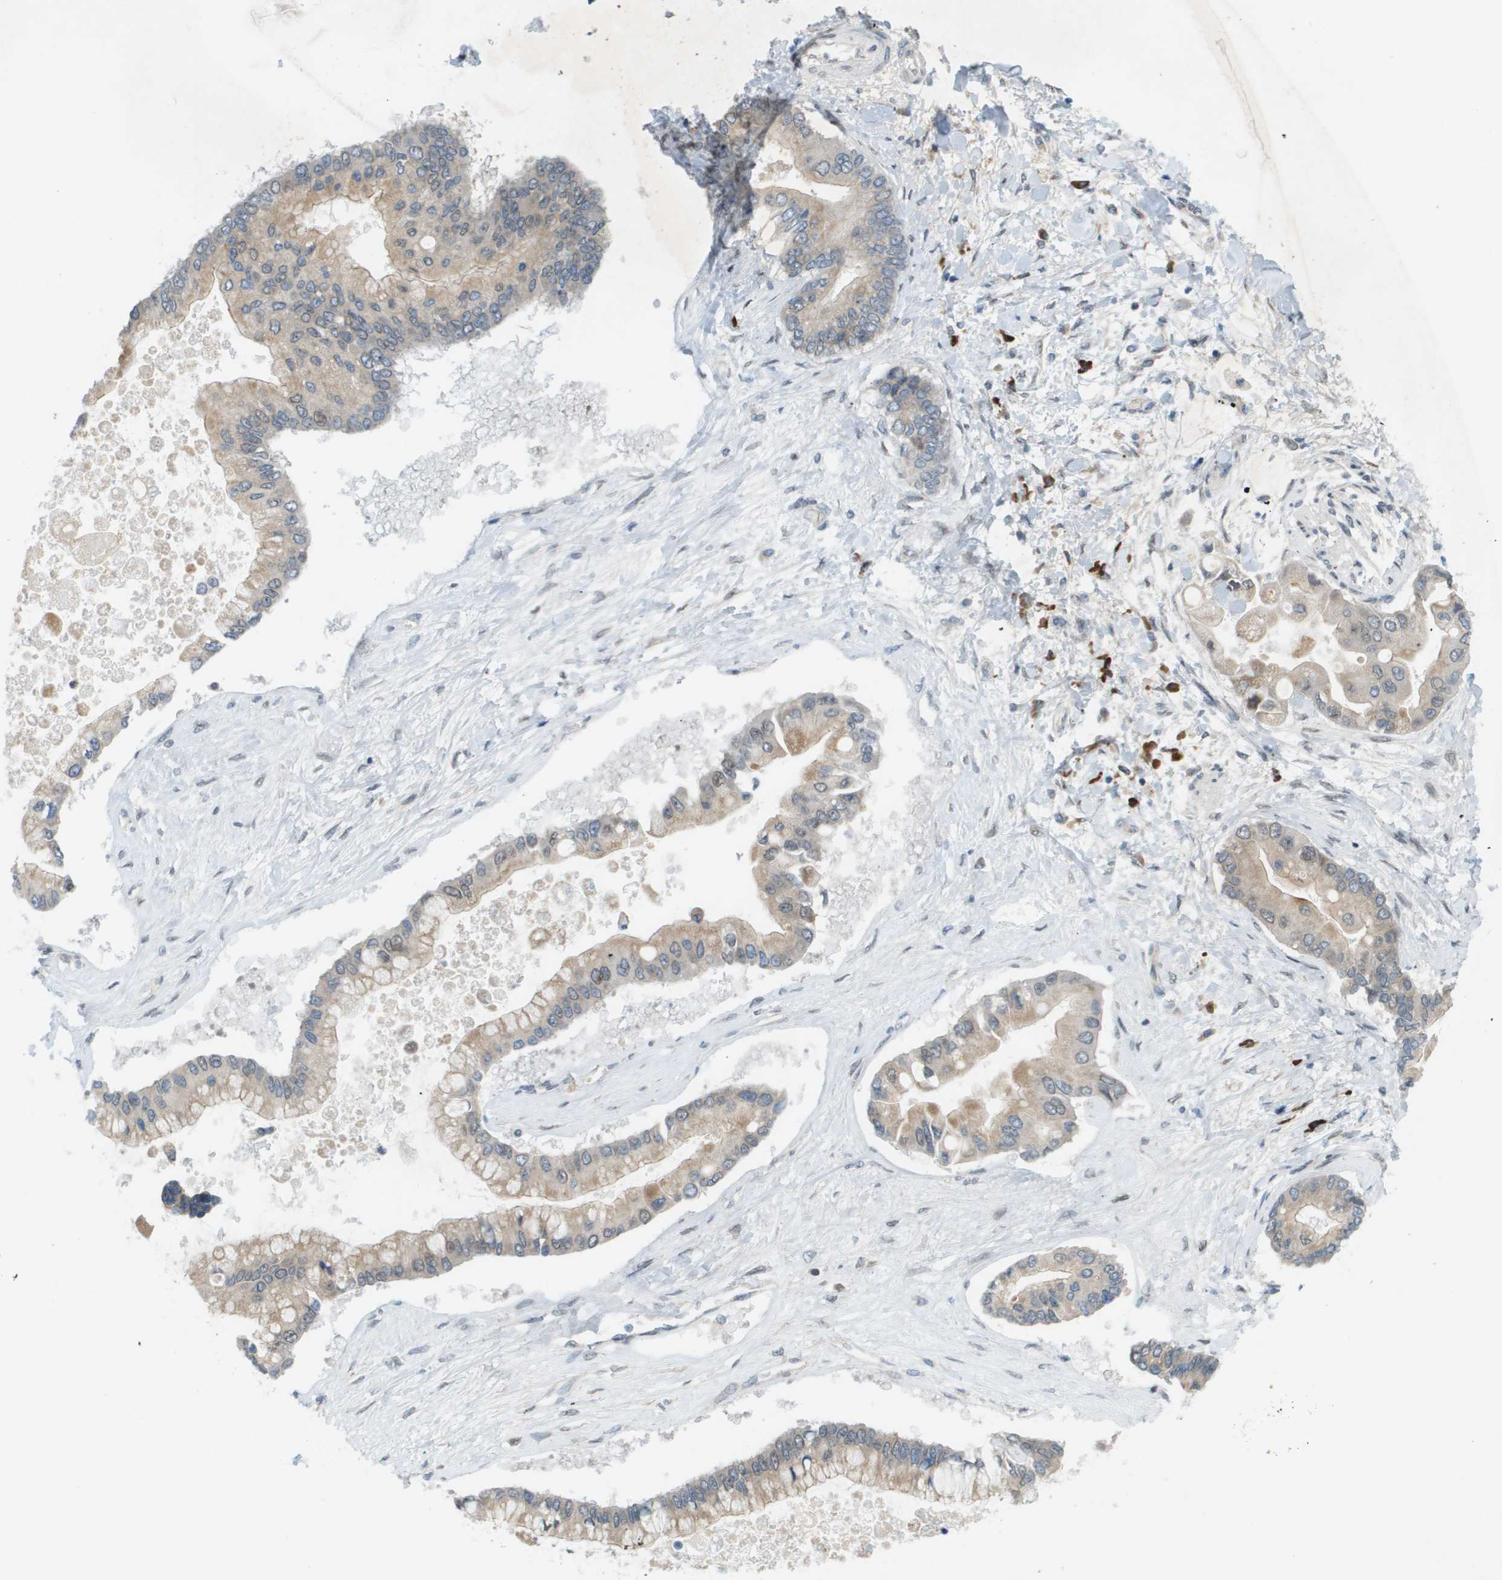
{"staining": {"intensity": "weak", "quantity": ">75%", "location": "cytoplasmic/membranous"}, "tissue": "liver cancer", "cell_type": "Tumor cells", "image_type": "cancer", "snomed": [{"axis": "morphology", "description": "Cholangiocarcinoma"}, {"axis": "topography", "description": "Liver"}], "caption": "This image exhibits immunohistochemistry staining of human cholangiocarcinoma (liver), with low weak cytoplasmic/membranous positivity in about >75% of tumor cells.", "gene": "CACNB4", "patient": {"sex": "male", "age": 50}}